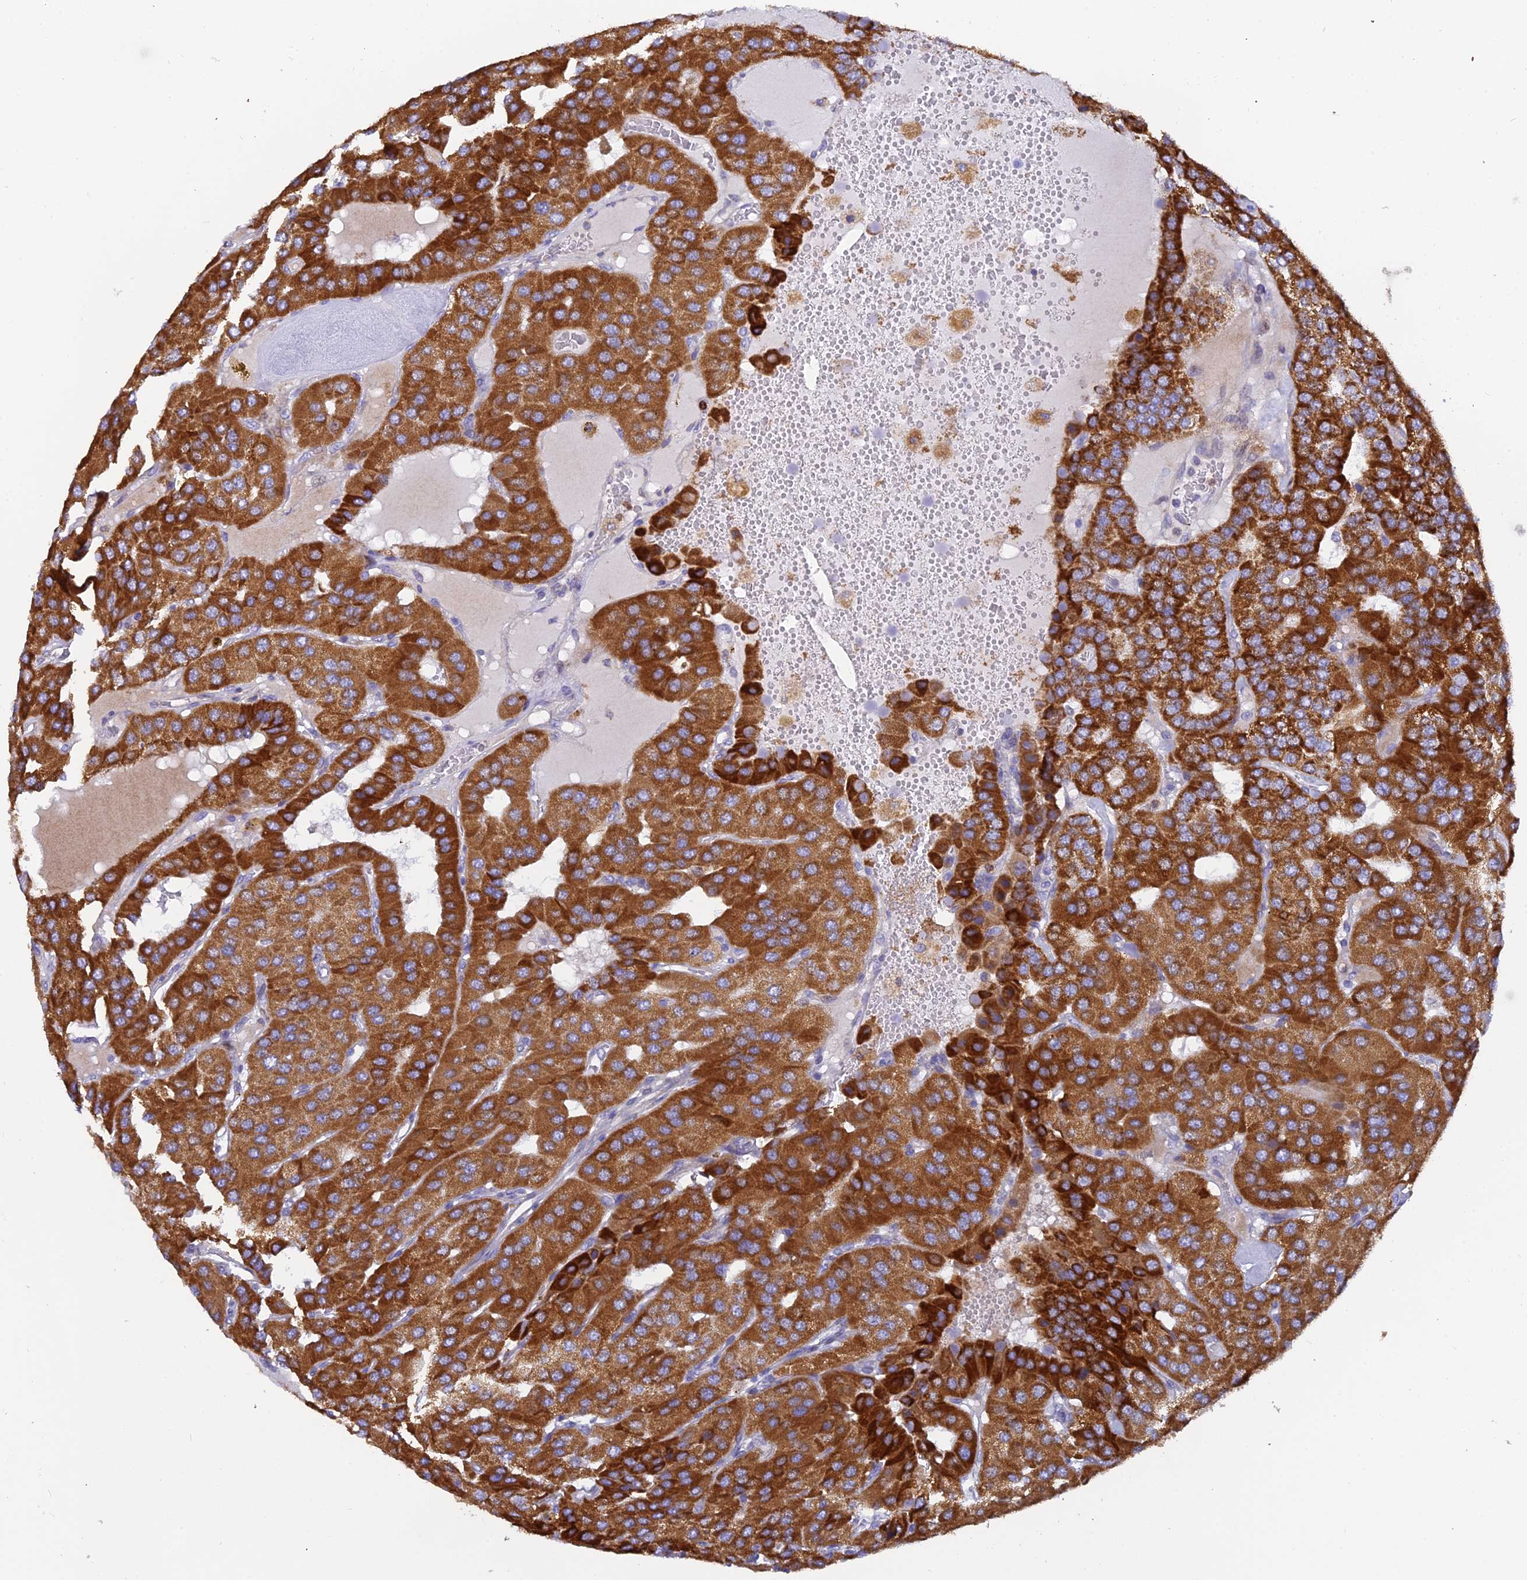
{"staining": {"intensity": "strong", "quantity": ">75%", "location": "cytoplasmic/membranous"}, "tissue": "parathyroid gland", "cell_type": "Glandular cells", "image_type": "normal", "snomed": [{"axis": "morphology", "description": "Normal tissue, NOS"}, {"axis": "morphology", "description": "Adenoma, NOS"}, {"axis": "topography", "description": "Parathyroid gland"}], "caption": "A high-resolution photomicrograph shows immunohistochemistry staining of normal parathyroid gland, which exhibits strong cytoplasmic/membranous expression in about >75% of glandular cells. The protein of interest is shown in brown color, while the nuclei are stained blue.", "gene": "CLCN7", "patient": {"sex": "female", "age": 86}}